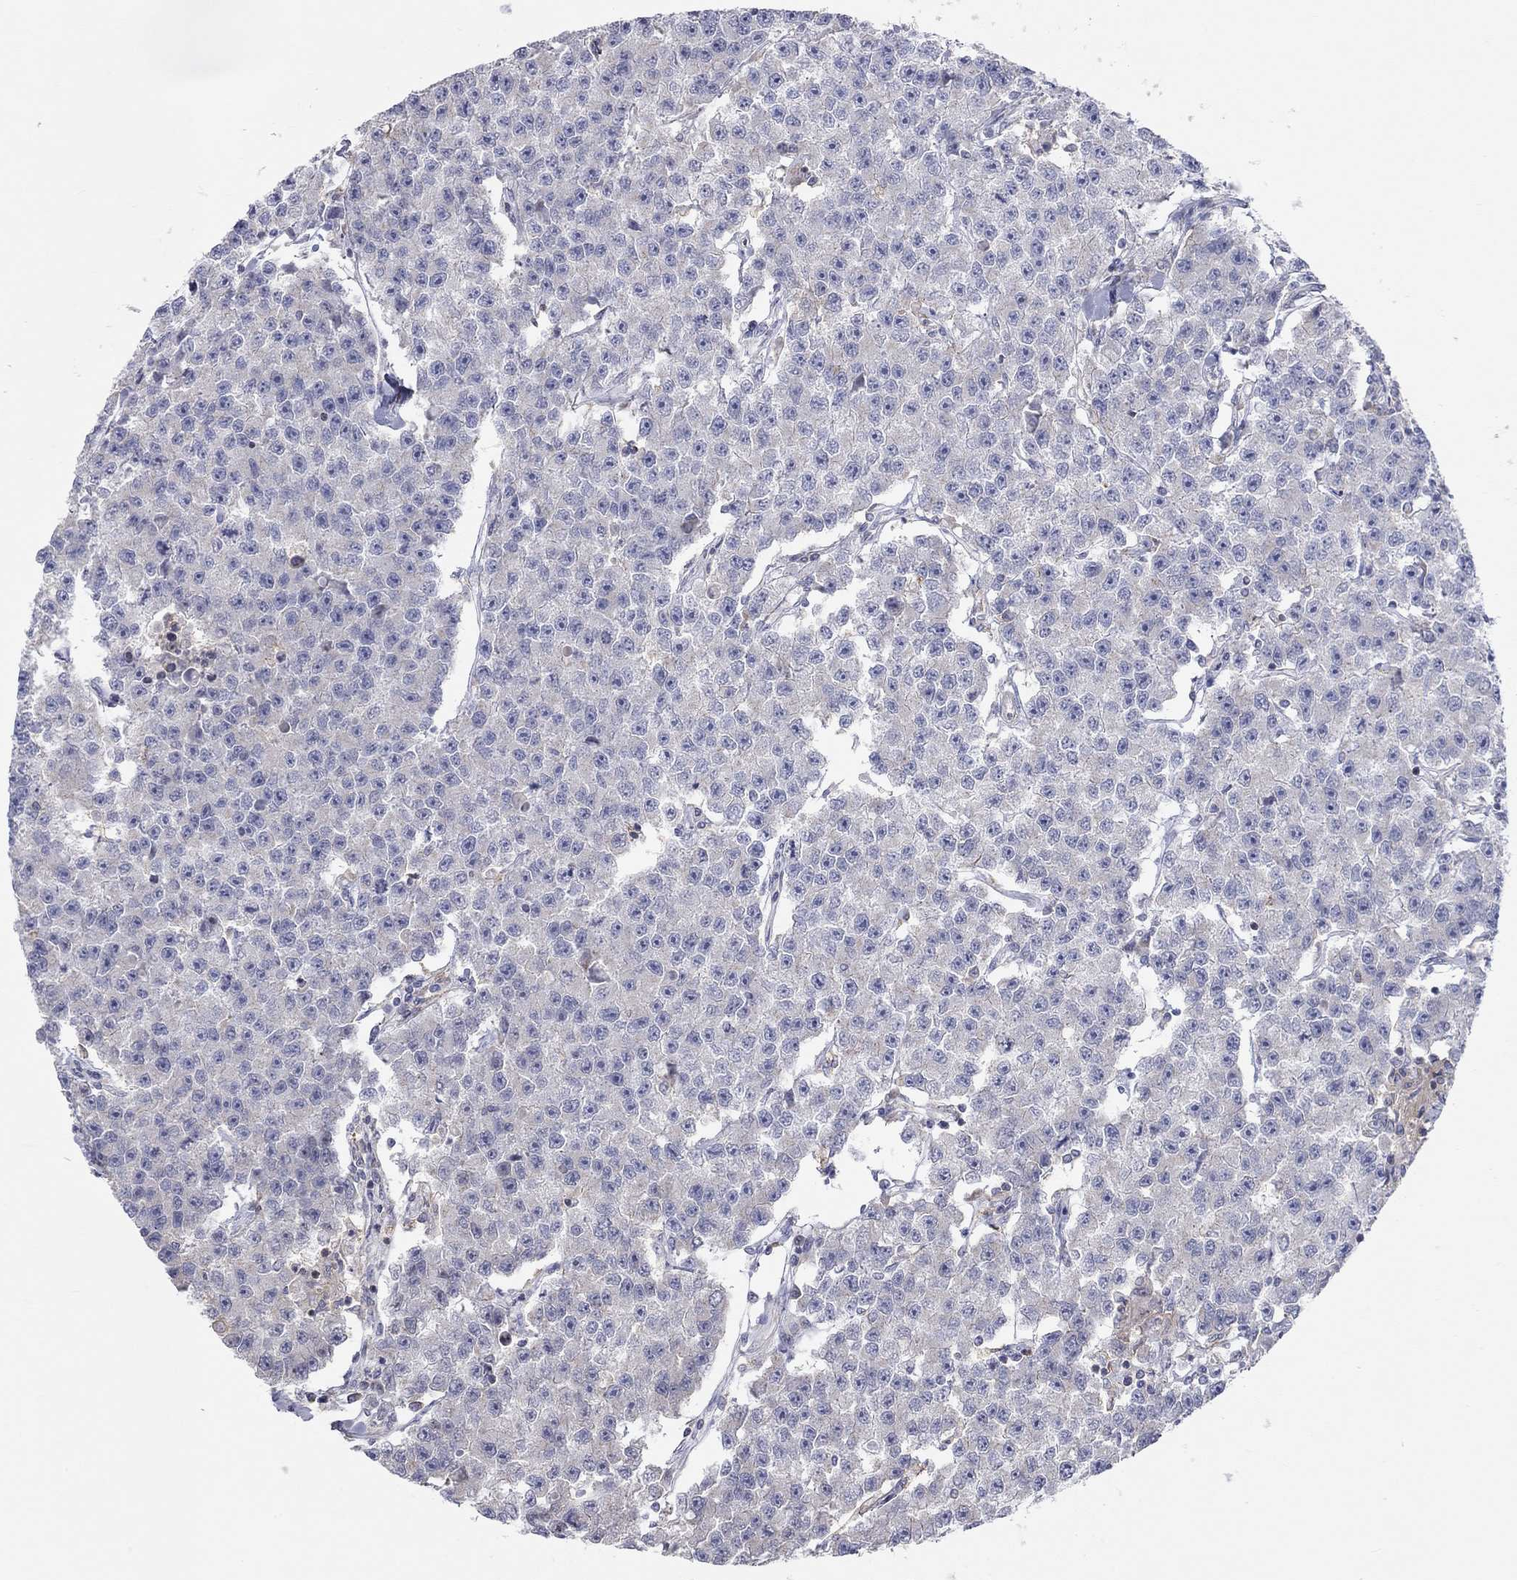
{"staining": {"intensity": "negative", "quantity": "none", "location": "none"}, "tissue": "testis cancer", "cell_type": "Tumor cells", "image_type": "cancer", "snomed": [{"axis": "morphology", "description": "Seminoma, NOS"}, {"axis": "topography", "description": "Testis"}], "caption": "DAB immunohistochemical staining of human seminoma (testis) exhibits no significant expression in tumor cells. (DAB IHC with hematoxylin counter stain).", "gene": "PCDHGA10", "patient": {"sex": "male", "age": 59}}